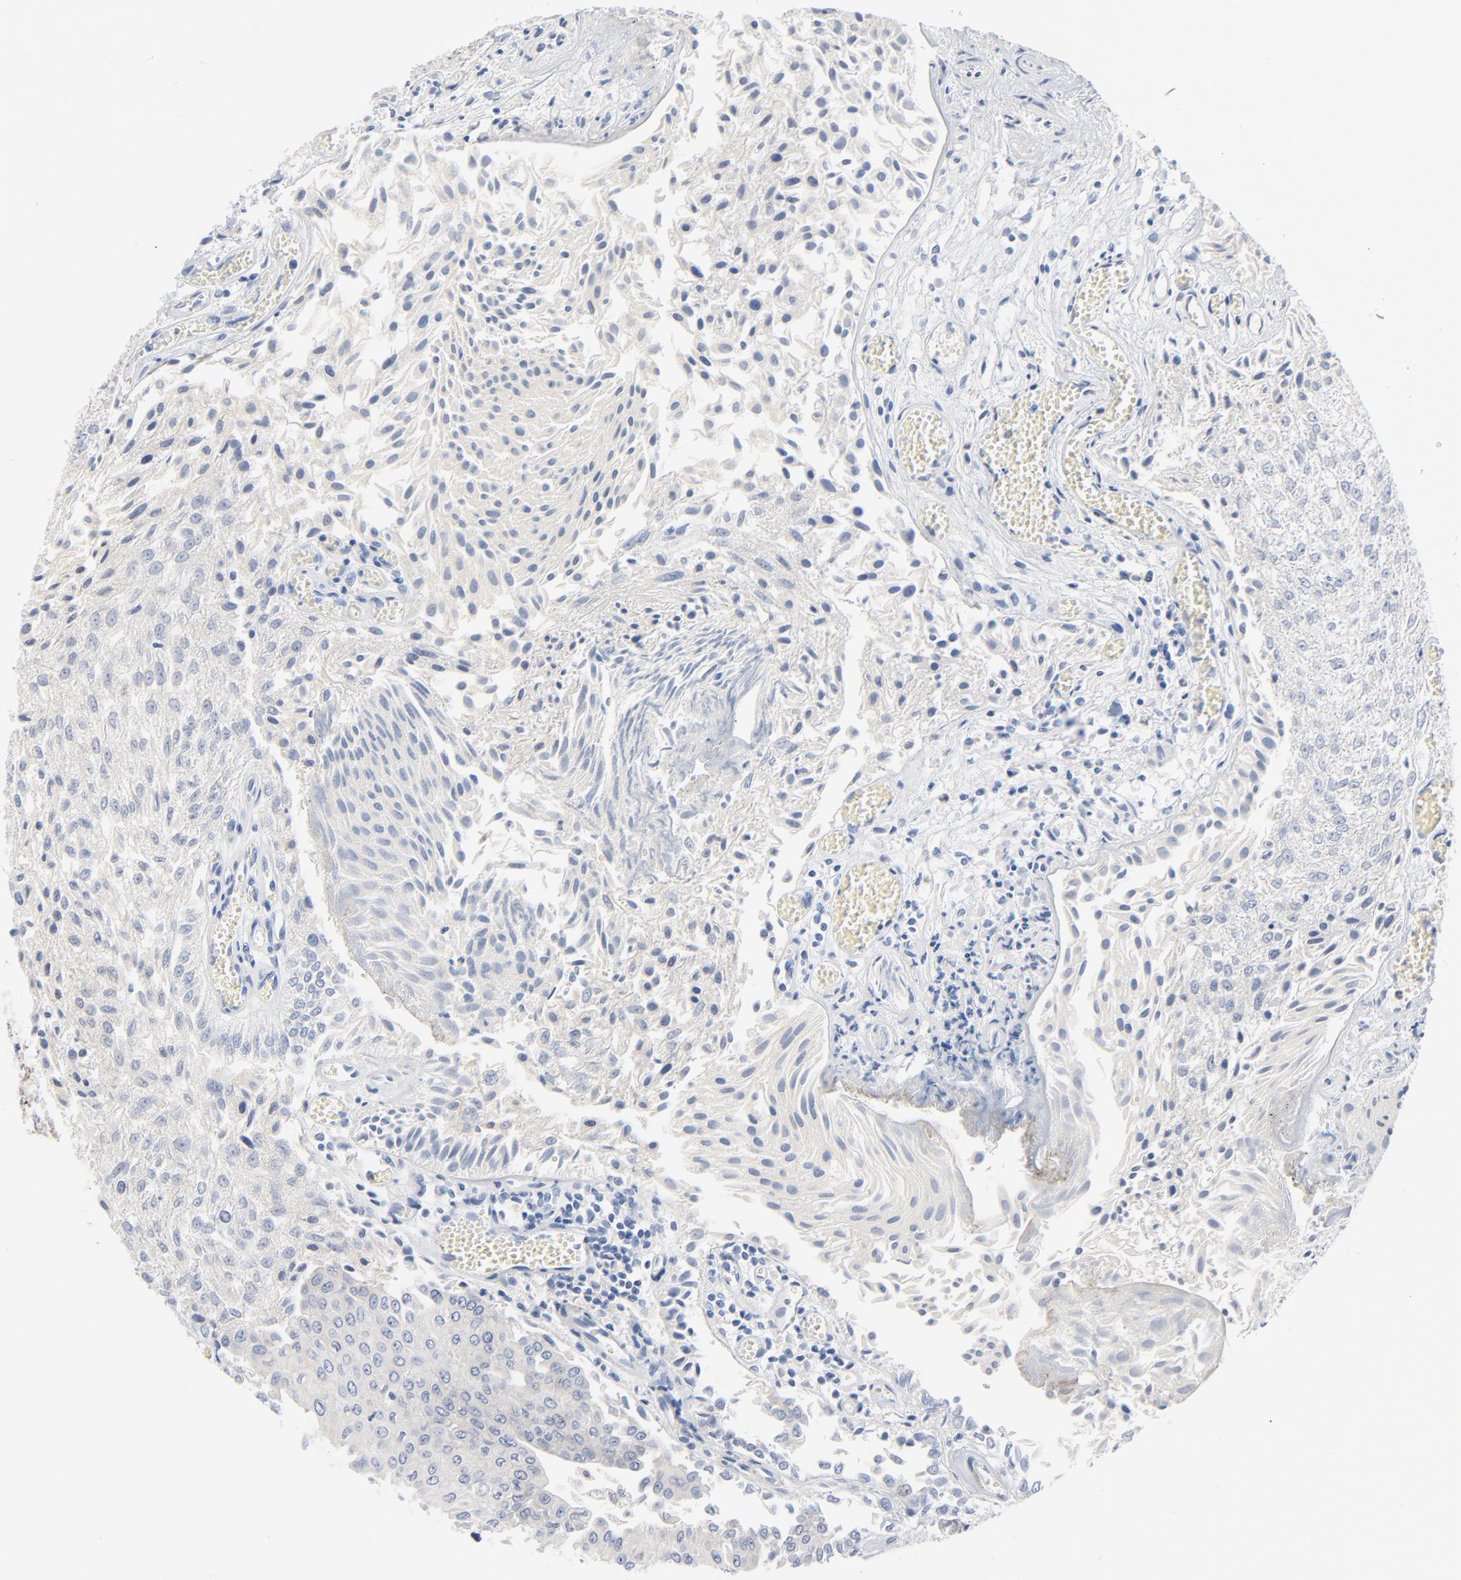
{"staining": {"intensity": "negative", "quantity": "none", "location": "none"}, "tissue": "urothelial cancer", "cell_type": "Tumor cells", "image_type": "cancer", "snomed": [{"axis": "morphology", "description": "Urothelial carcinoma, Low grade"}, {"axis": "topography", "description": "Urinary bladder"}], "caption": "A histopathology image of human urothelial cancer is negative for staining in tumor cells.", "gene": "IFT43", "patient": {"sex": "male", "age": 86}}